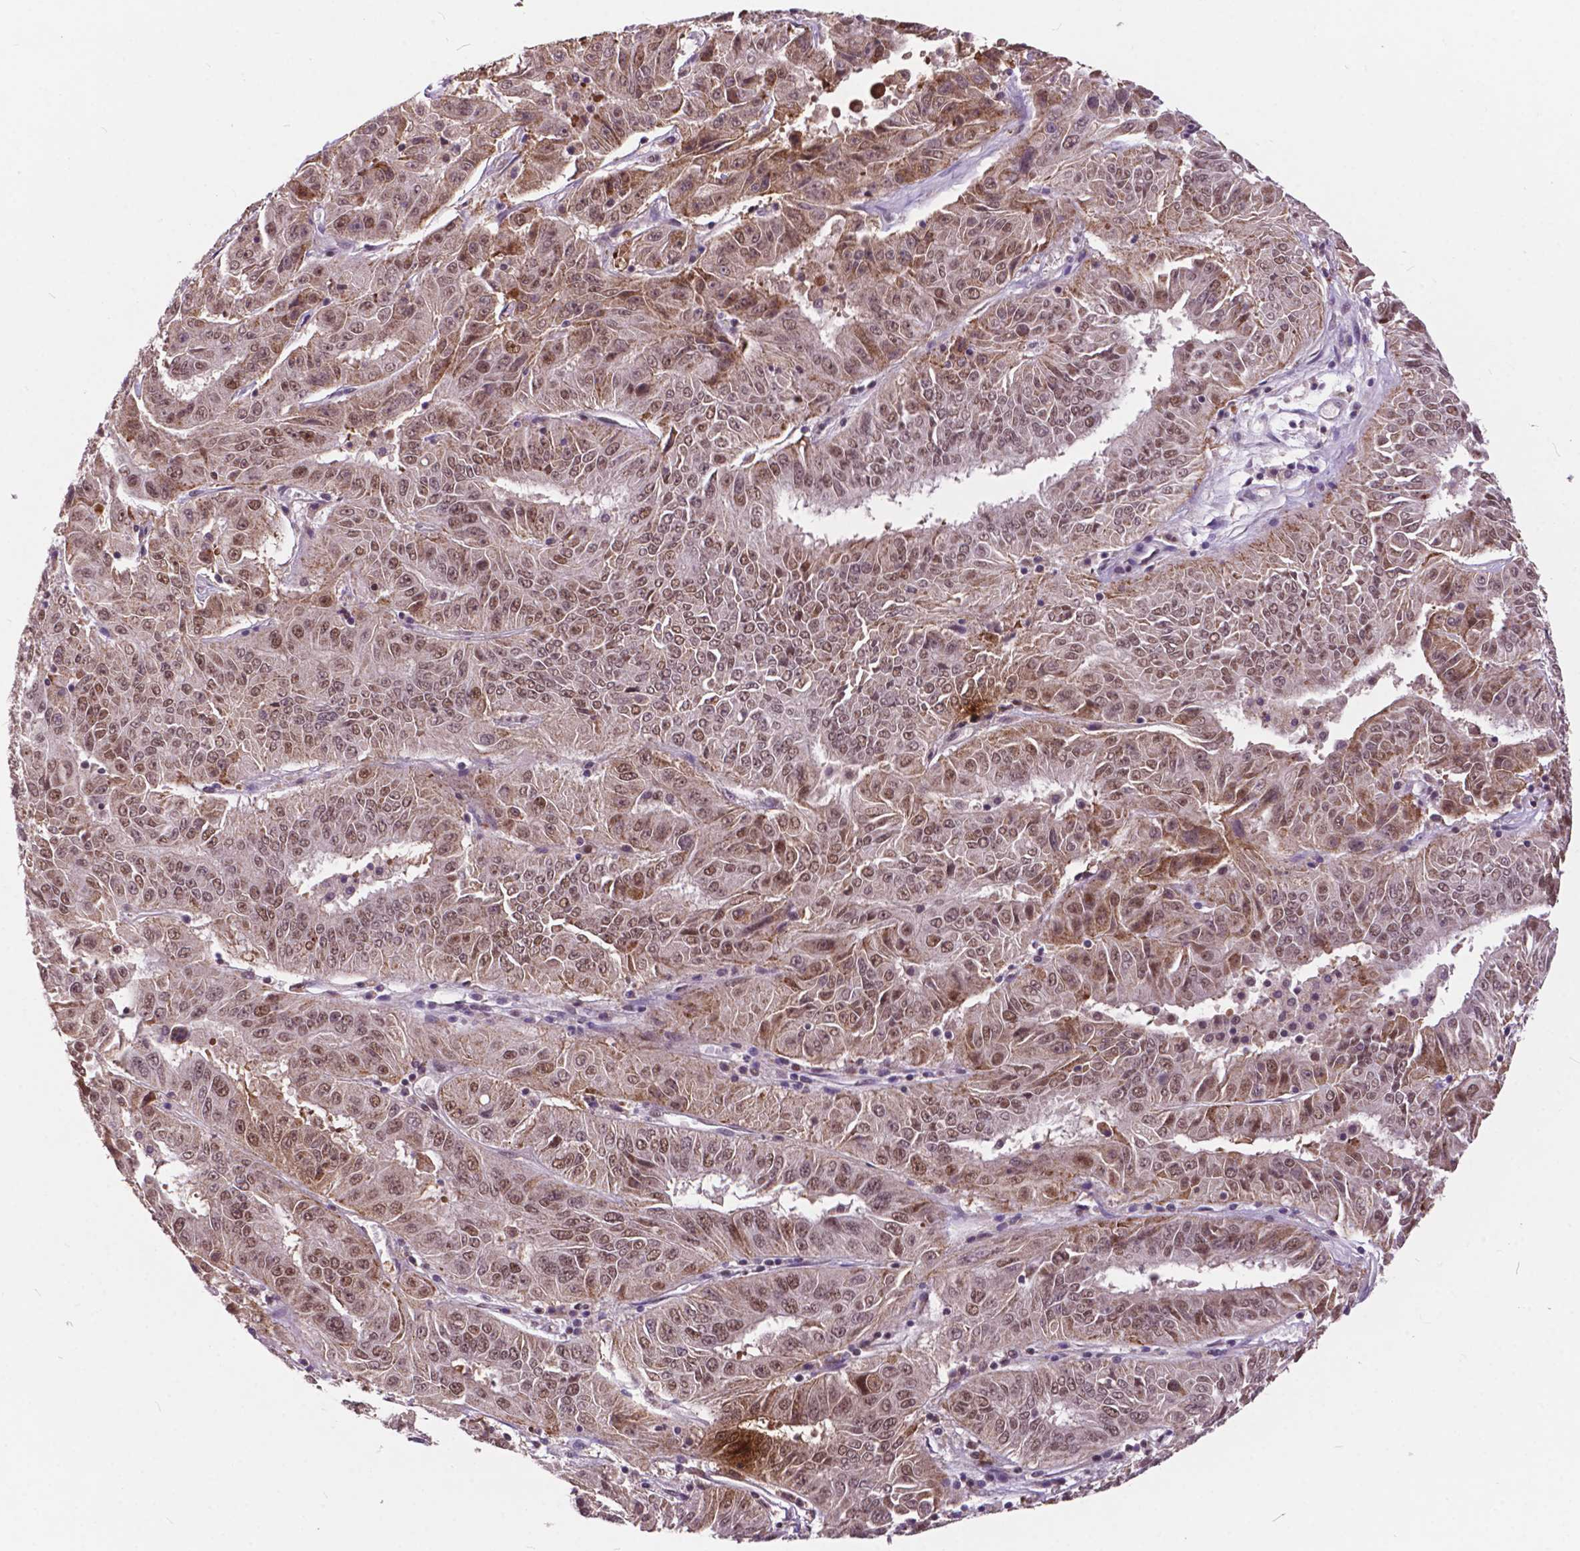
{"staining": {"intensity": "moderate", "quantity": ">75%", "location": "nuclear"}, "tissue": "pancreatic cancer", "cell_type": "Tumor cells", "image_type": "cancer", "snomed": [{"axis": "morphology", "description": "Adenocarcinoma, NOS"}, {"axis": "topography", "description": "Pancreas"}], "caption": "Approximately >75% of tumor cells in human pancreatic adenocarcinoma exhibit moderate nuclear protein positivity as visualized by brown immunohistochemical staining.", "gene": "MSH2", "patient": {"sex": "male", "age": 63}}